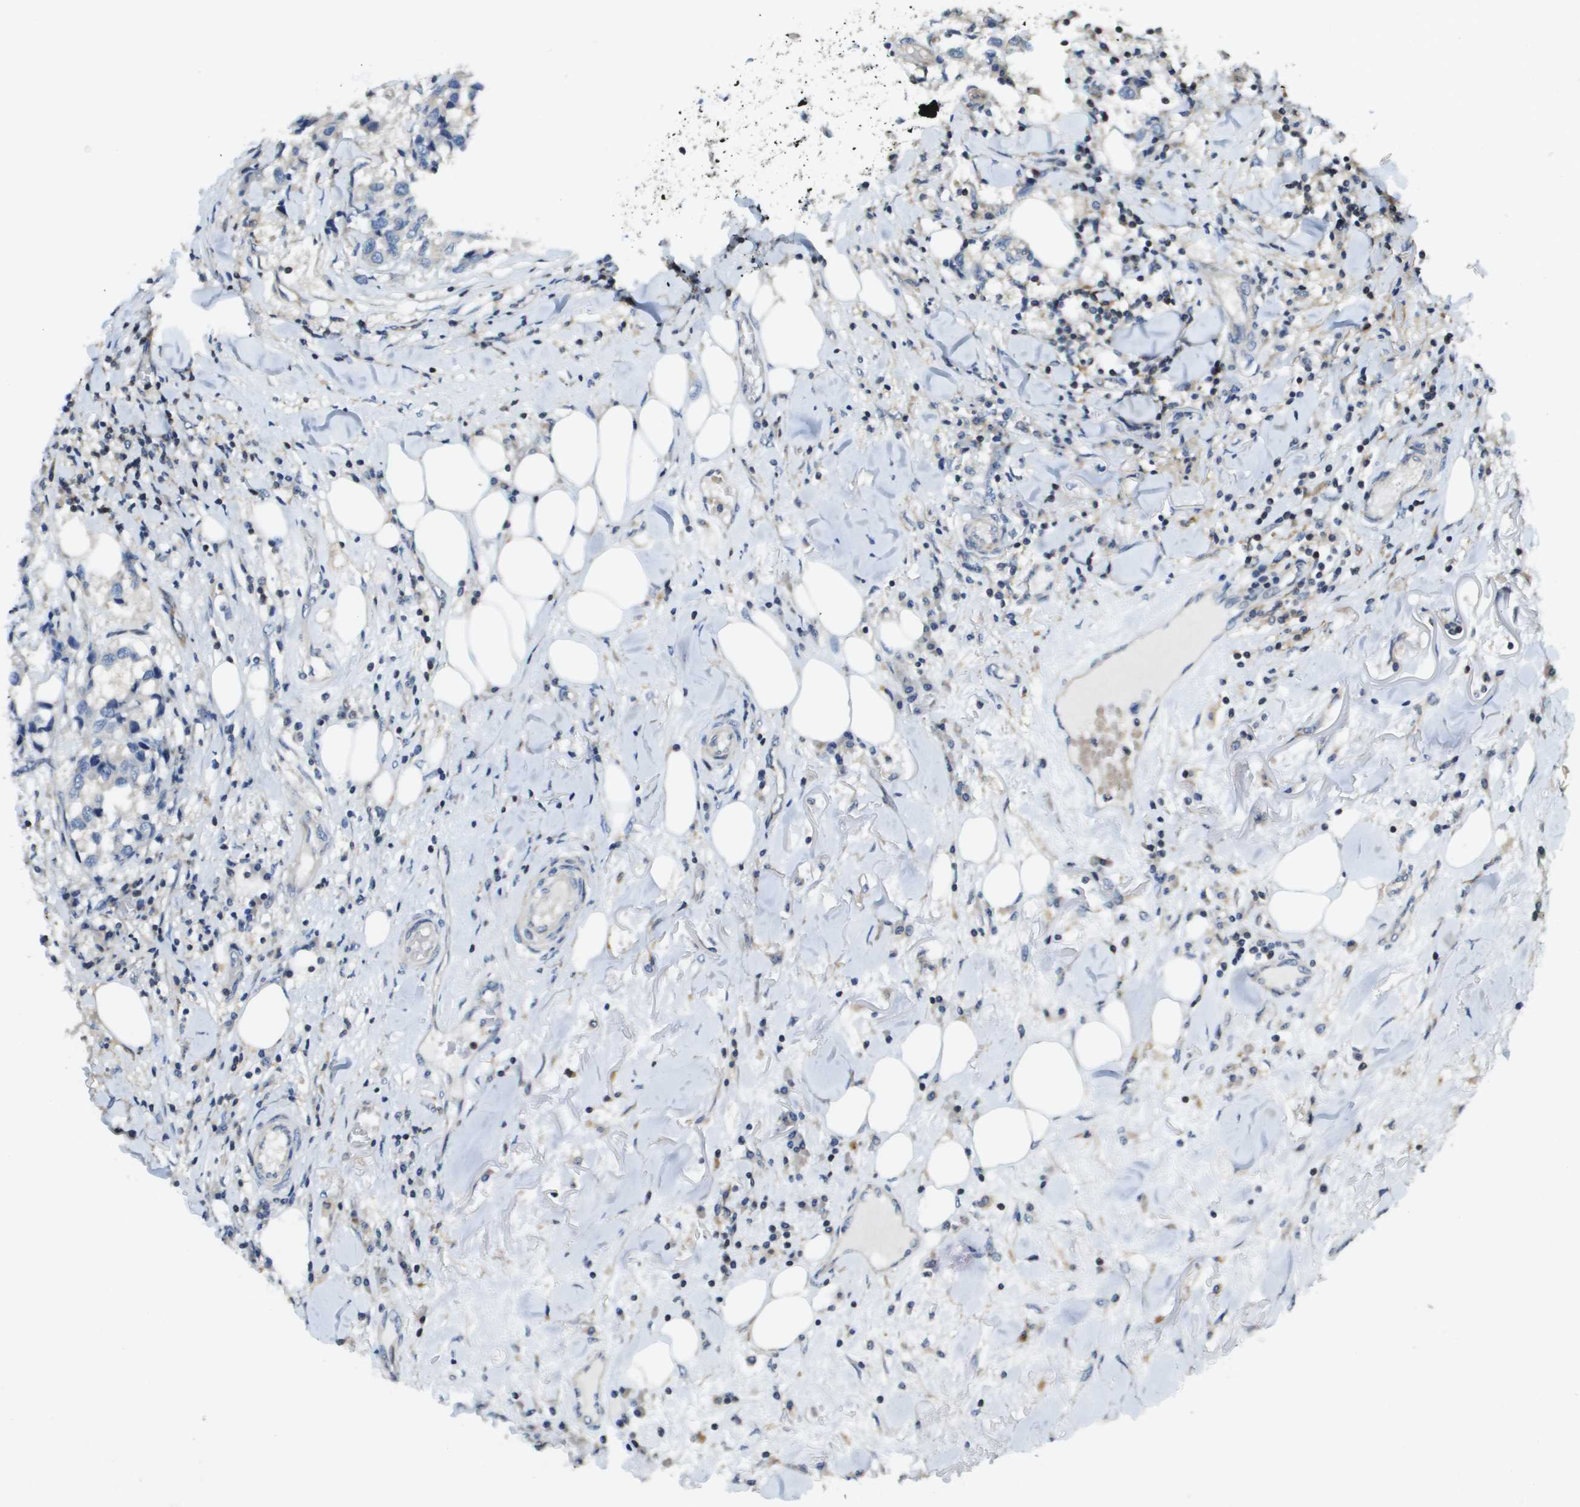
{"staining": {"intensity": "negative", "quantity": "none", "location": "none"}, "tissue": "breast cancer", "cell_type": "Tumor cells", "image_type": "cancer", "snomed": [{"axis": "morphology", "description": "Duct carcinoma"}, {"axis": "topography", "description": "Breast"}], "caption": "An immunohistochemistry photomicrograph of breast intraductal carcinoma is shown. There is no staining in tumor cells of breast intraductal carcinoma.", "gene": "SCN4B", "patient": {"sex": "female", "age": 80}}